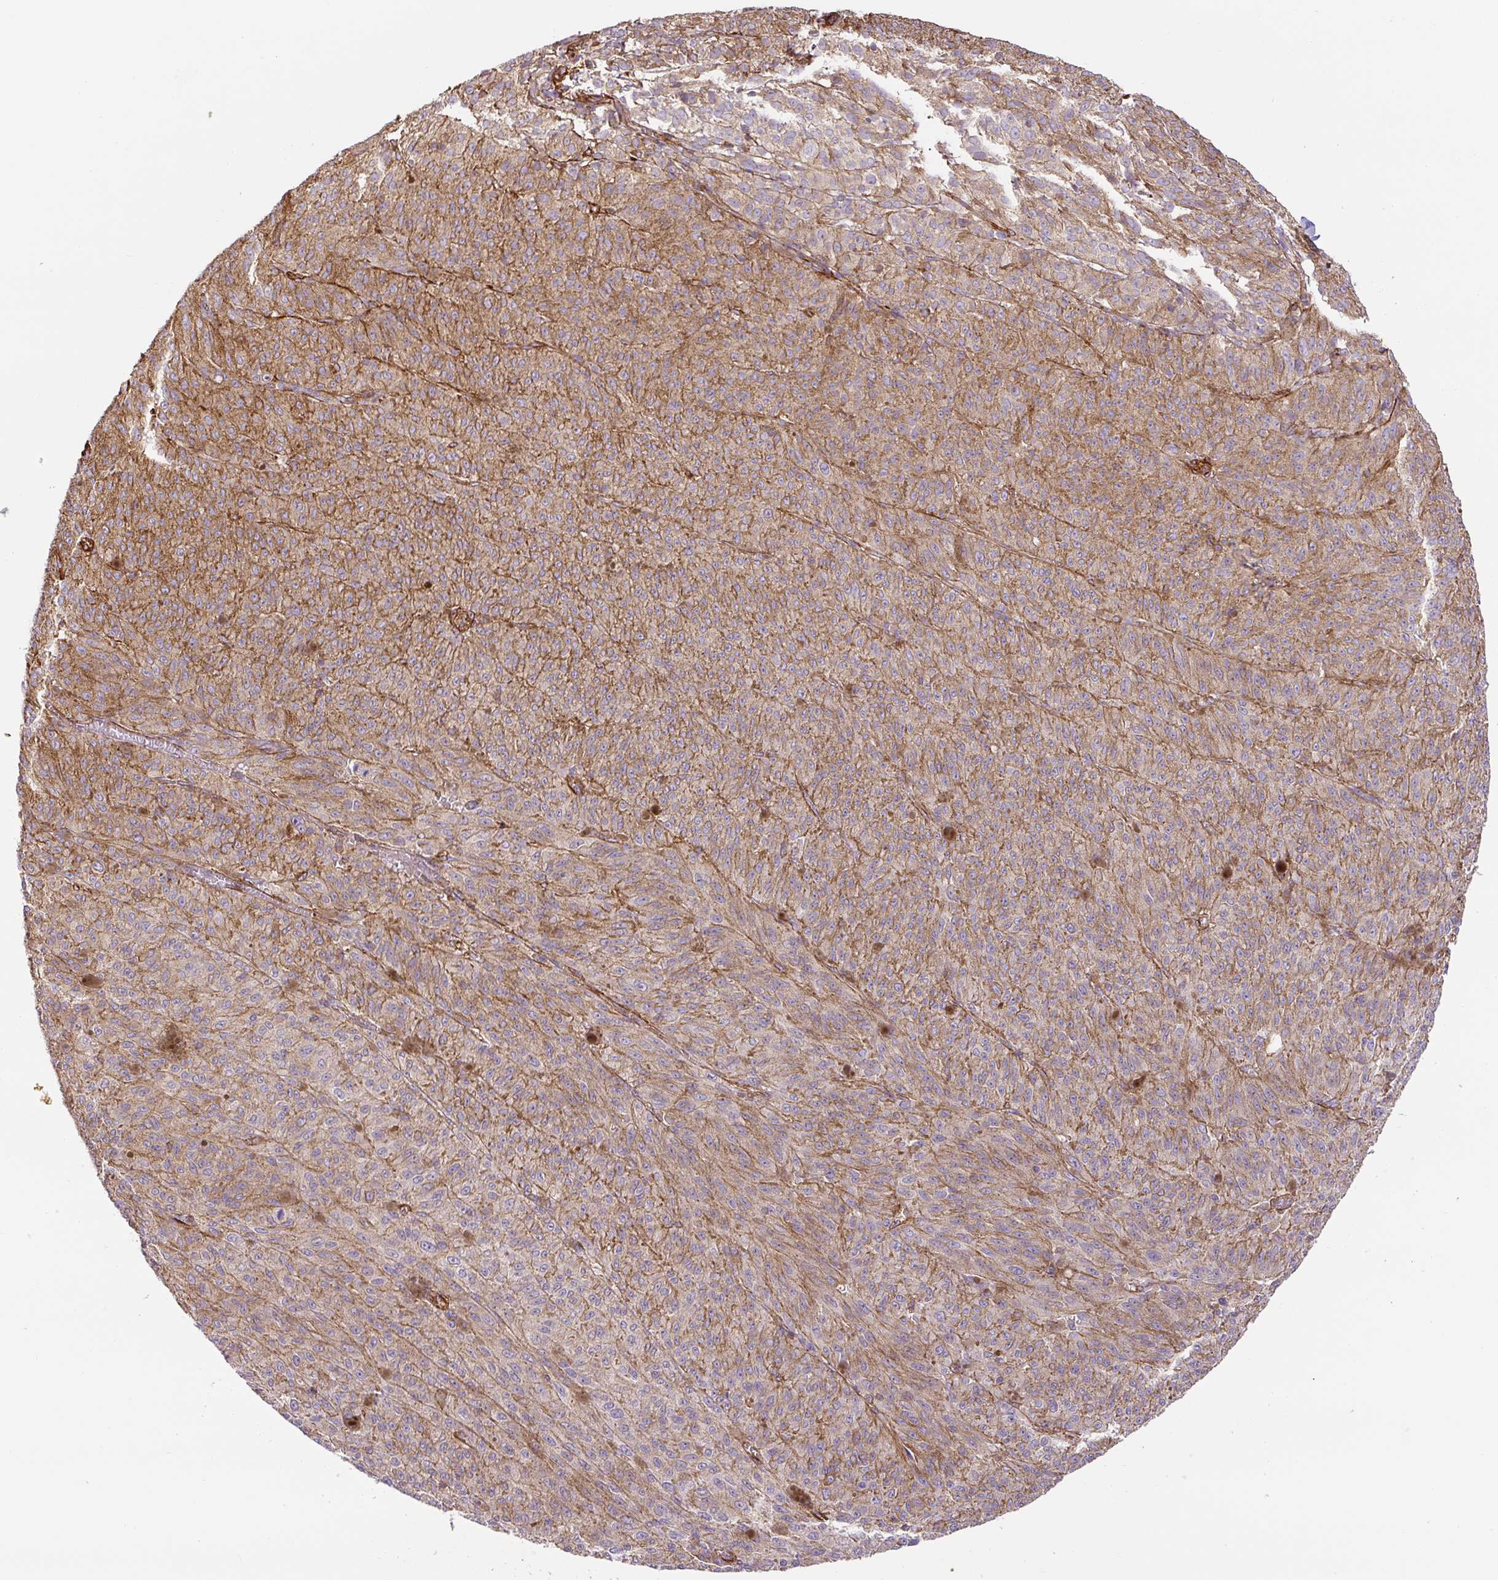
{"staining": {"intensity": "moderate", "quantity": ">75%", "location": "cytoplasmic/membranous"}, "tissue": "melanoma", "cell_type": "Tumor cells", "image_type": "cancer", "snomed": [{"axis": "morphology", "description": "Malignant melanoma, NOS"}, {"axis": "topography", "description": "Skin"}], "caption": "IHC histopathology image of neoplastic tissue: malignant melanoma stained using immunohistochemistry (IHC) reveals medium levels of moderate protein expression localized specifically in the cytoplasmic/membranous of tumor cells, appearing as a cytoplasmic/membranous brown color.", "gene": "MYL12A", "patient": {"sex": "female", "age": 52}}